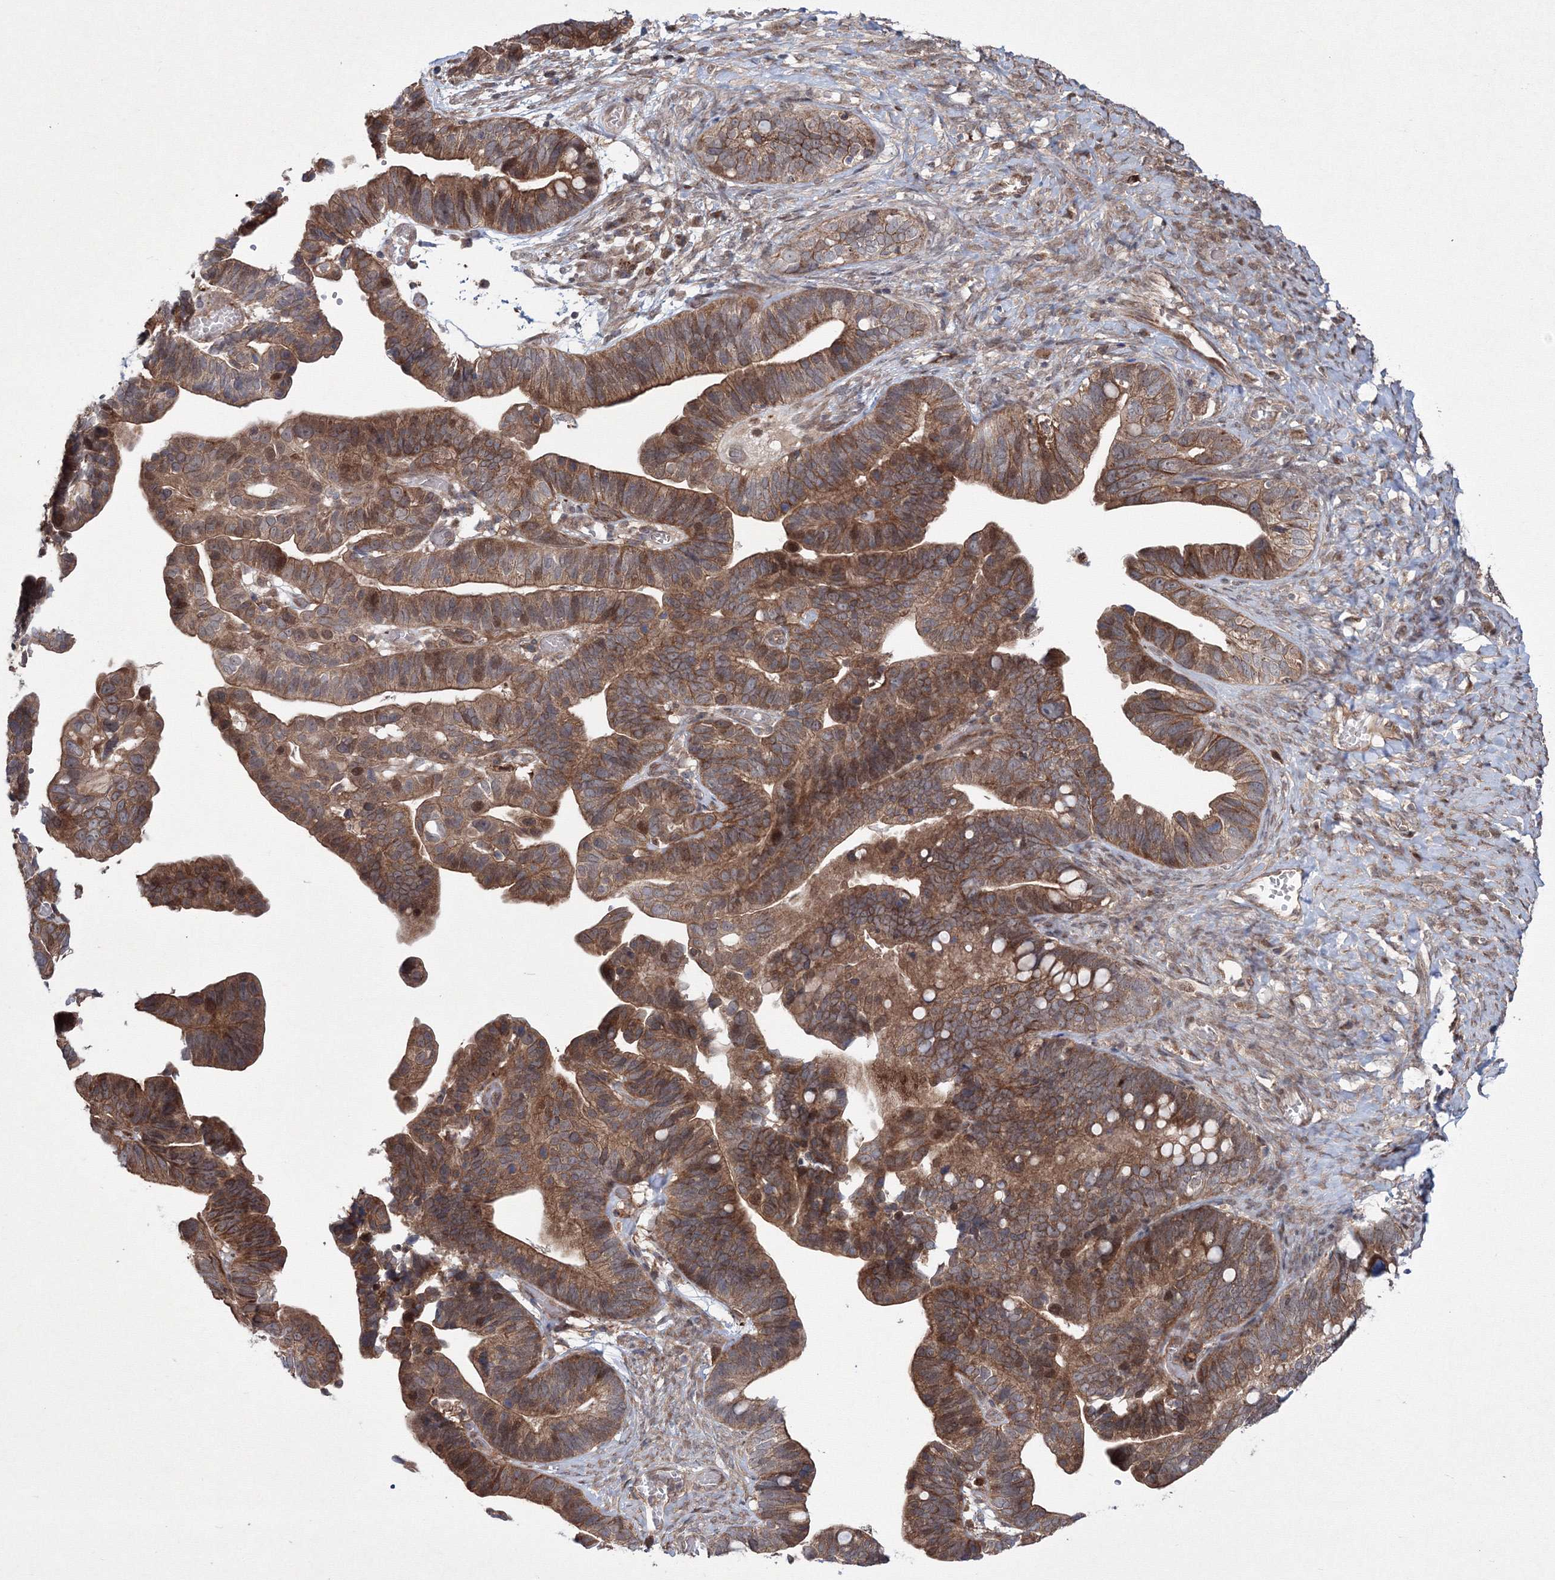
{"staining": {"intensity": "moderate", "quantity": ">75%", "location": "cytoplasmic/membranous"}, "tissue": "ovarian cancer", "cell_type": "Tumor cells", "image_type": "cancer", "snomed": [{"axis": "morphology", "description": "Cystadenocarcinoma, serous, NOS"}, {"axis": "topography", "description": "Ovary"}], "caption": "Immunohistochemistry (IHC) image of ovarian serous cystadenocarcinoma stained for a protein (brown), which demonstrates medium levels of moderate cytoplasmic/membranous positivity in approximately >75% of tumor cells.", "gene": "RANBP3L", "patient": {"sex": "female", "age": 56}}